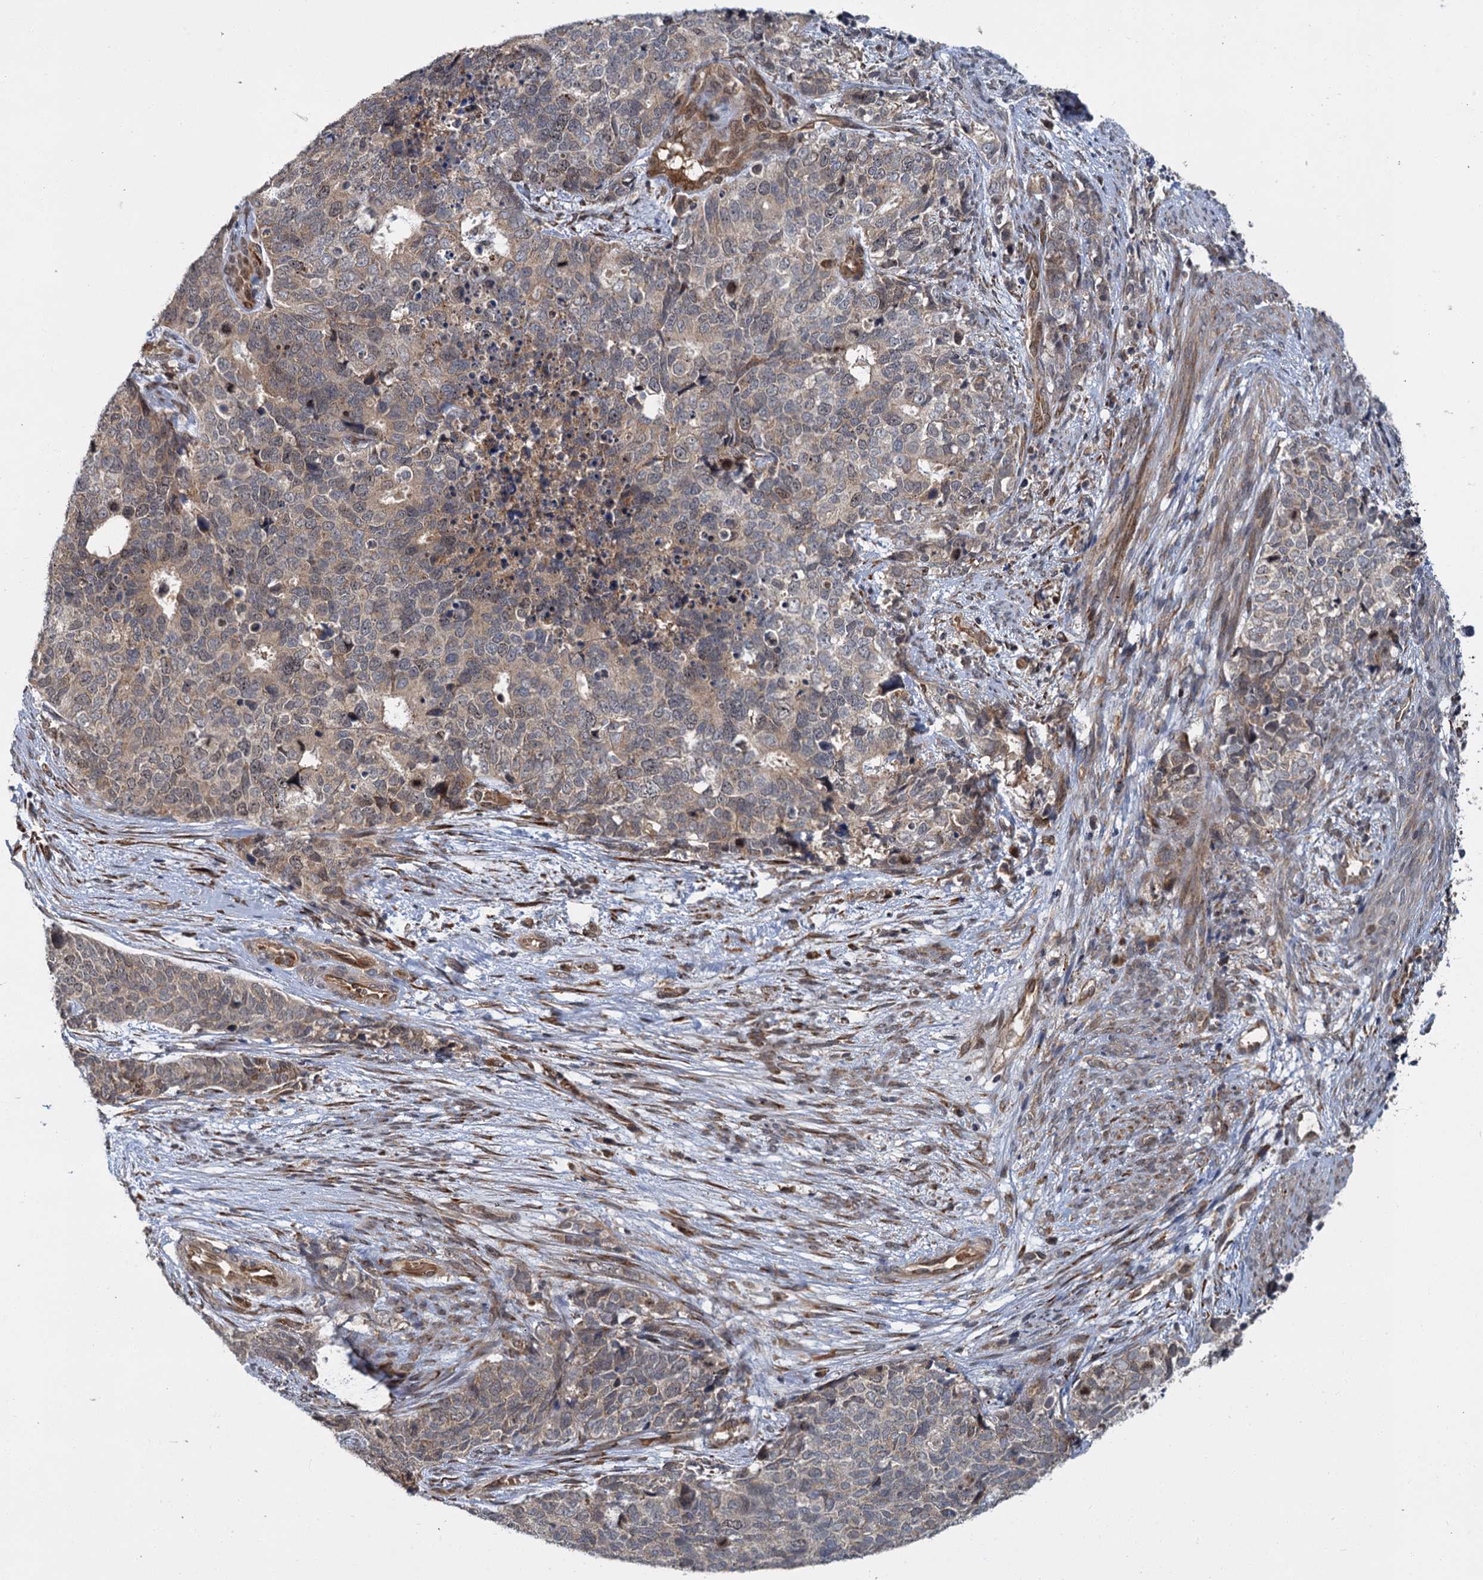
{"staining": {"intensity": "weak", "quantity": "25%-75%", "location": "cytoplasmic/membranous"}, "tissue": "cervical cancer", "cell_type": "Tumor cells", "image_type": "cancer", "snomed": [{"axis": "morphology", "description": "Squamous cell carcinoma, NOS"}, {"axis": "topography", "description": "Cervix"}], "caption": "A brown stain shows weak cytoplasmic/membranous expression of a protein in cervical cancer tumor cells. (brown staining indicates protein expression, while blue staining denotes nuclei).", "gene": "APBA2", "patient": {"sex": "female", "age": 63}}